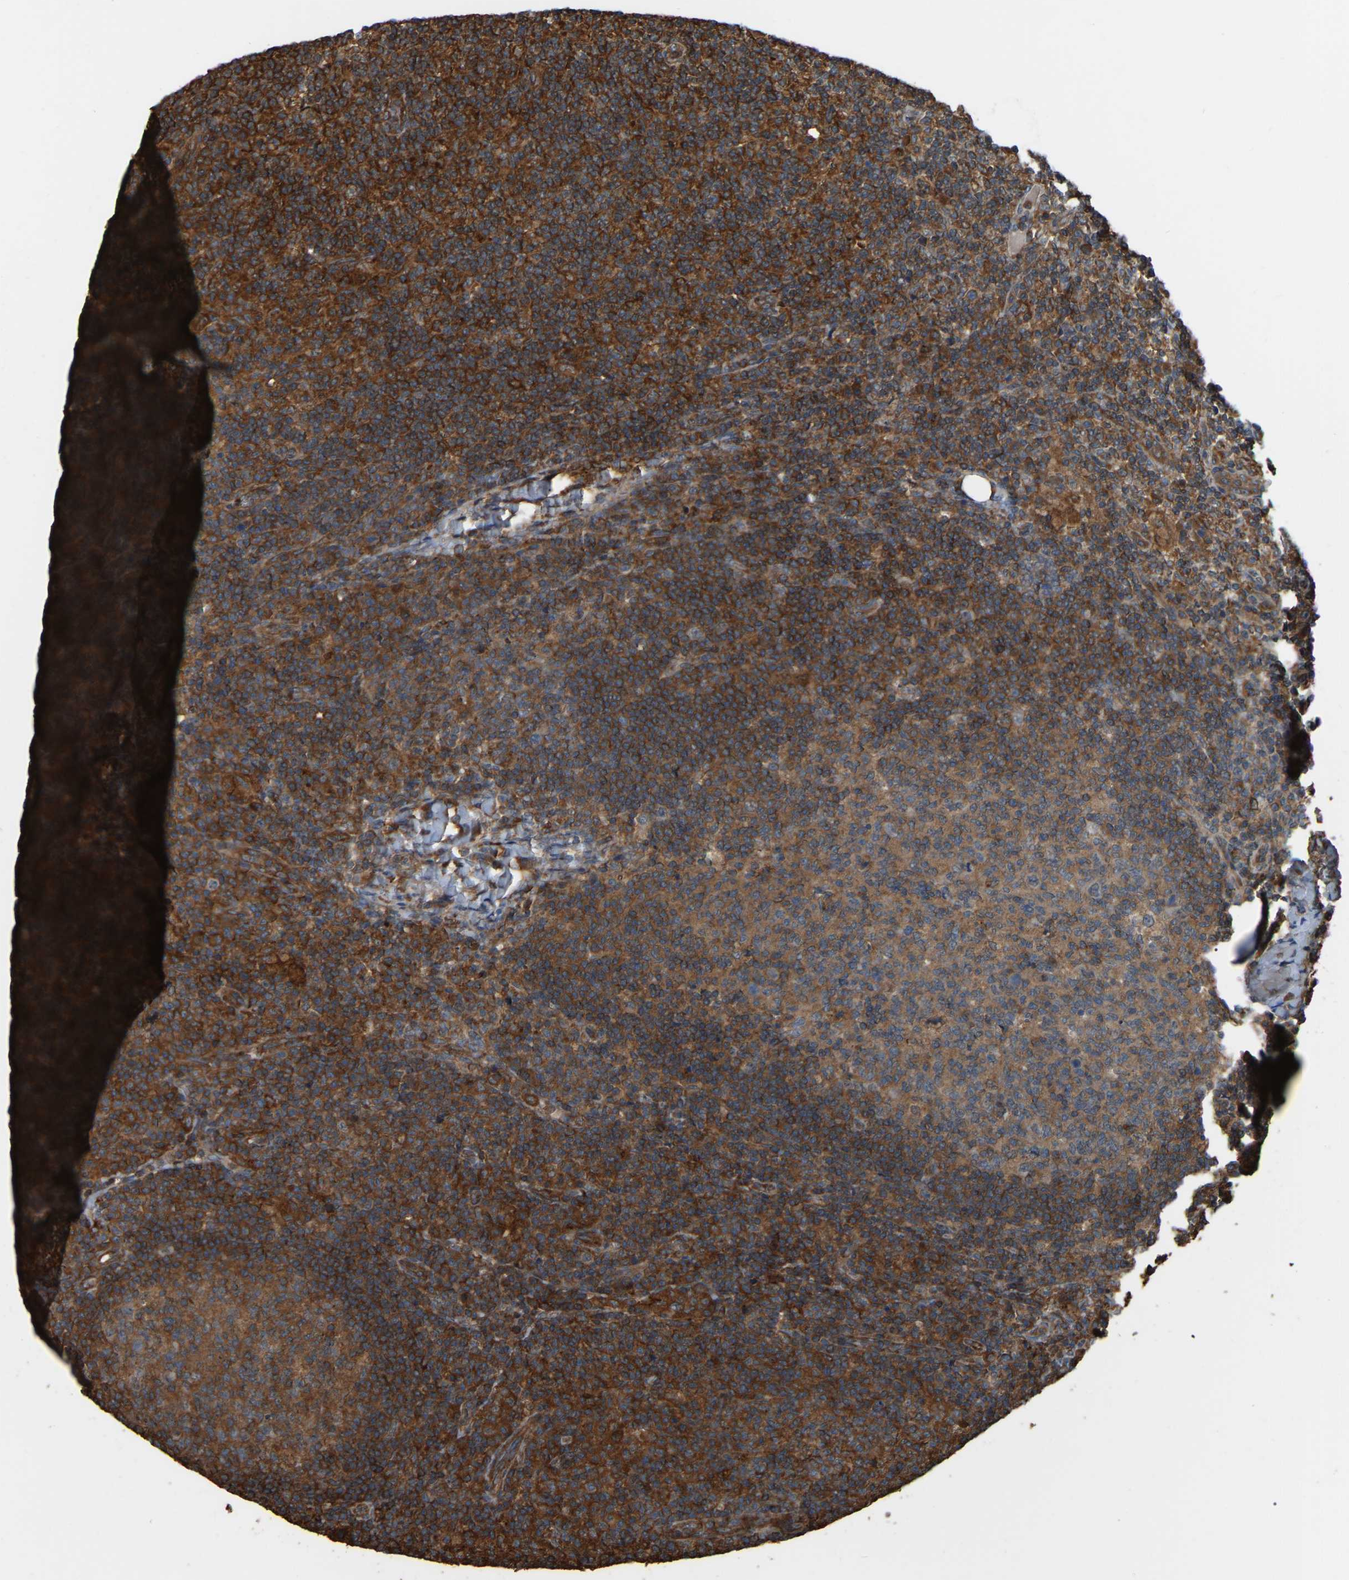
{"staining": {"intensity": "moderate", "quantity": ">75%", "location": "cytoplasmic/membranous"}, "tissue": "lymph node", "cell_type": "Germinal center cells", "image_type": "normal", "snomed": [{"axis": "morphology", "description": "Normal tissue, NOS"}, {"axis": "morphology", "description": "Inflammation, NOS"}, {"axis": "topography", "description": "Lymph node"}], "caption": "Lymph node stained with a brown dye exhibits moderate cytoplasmic/membranous positive staining in approximately >75% of germinal center cells.", "gene": "SAMD9L", "patient": {"sex": "male", "age": 55}}